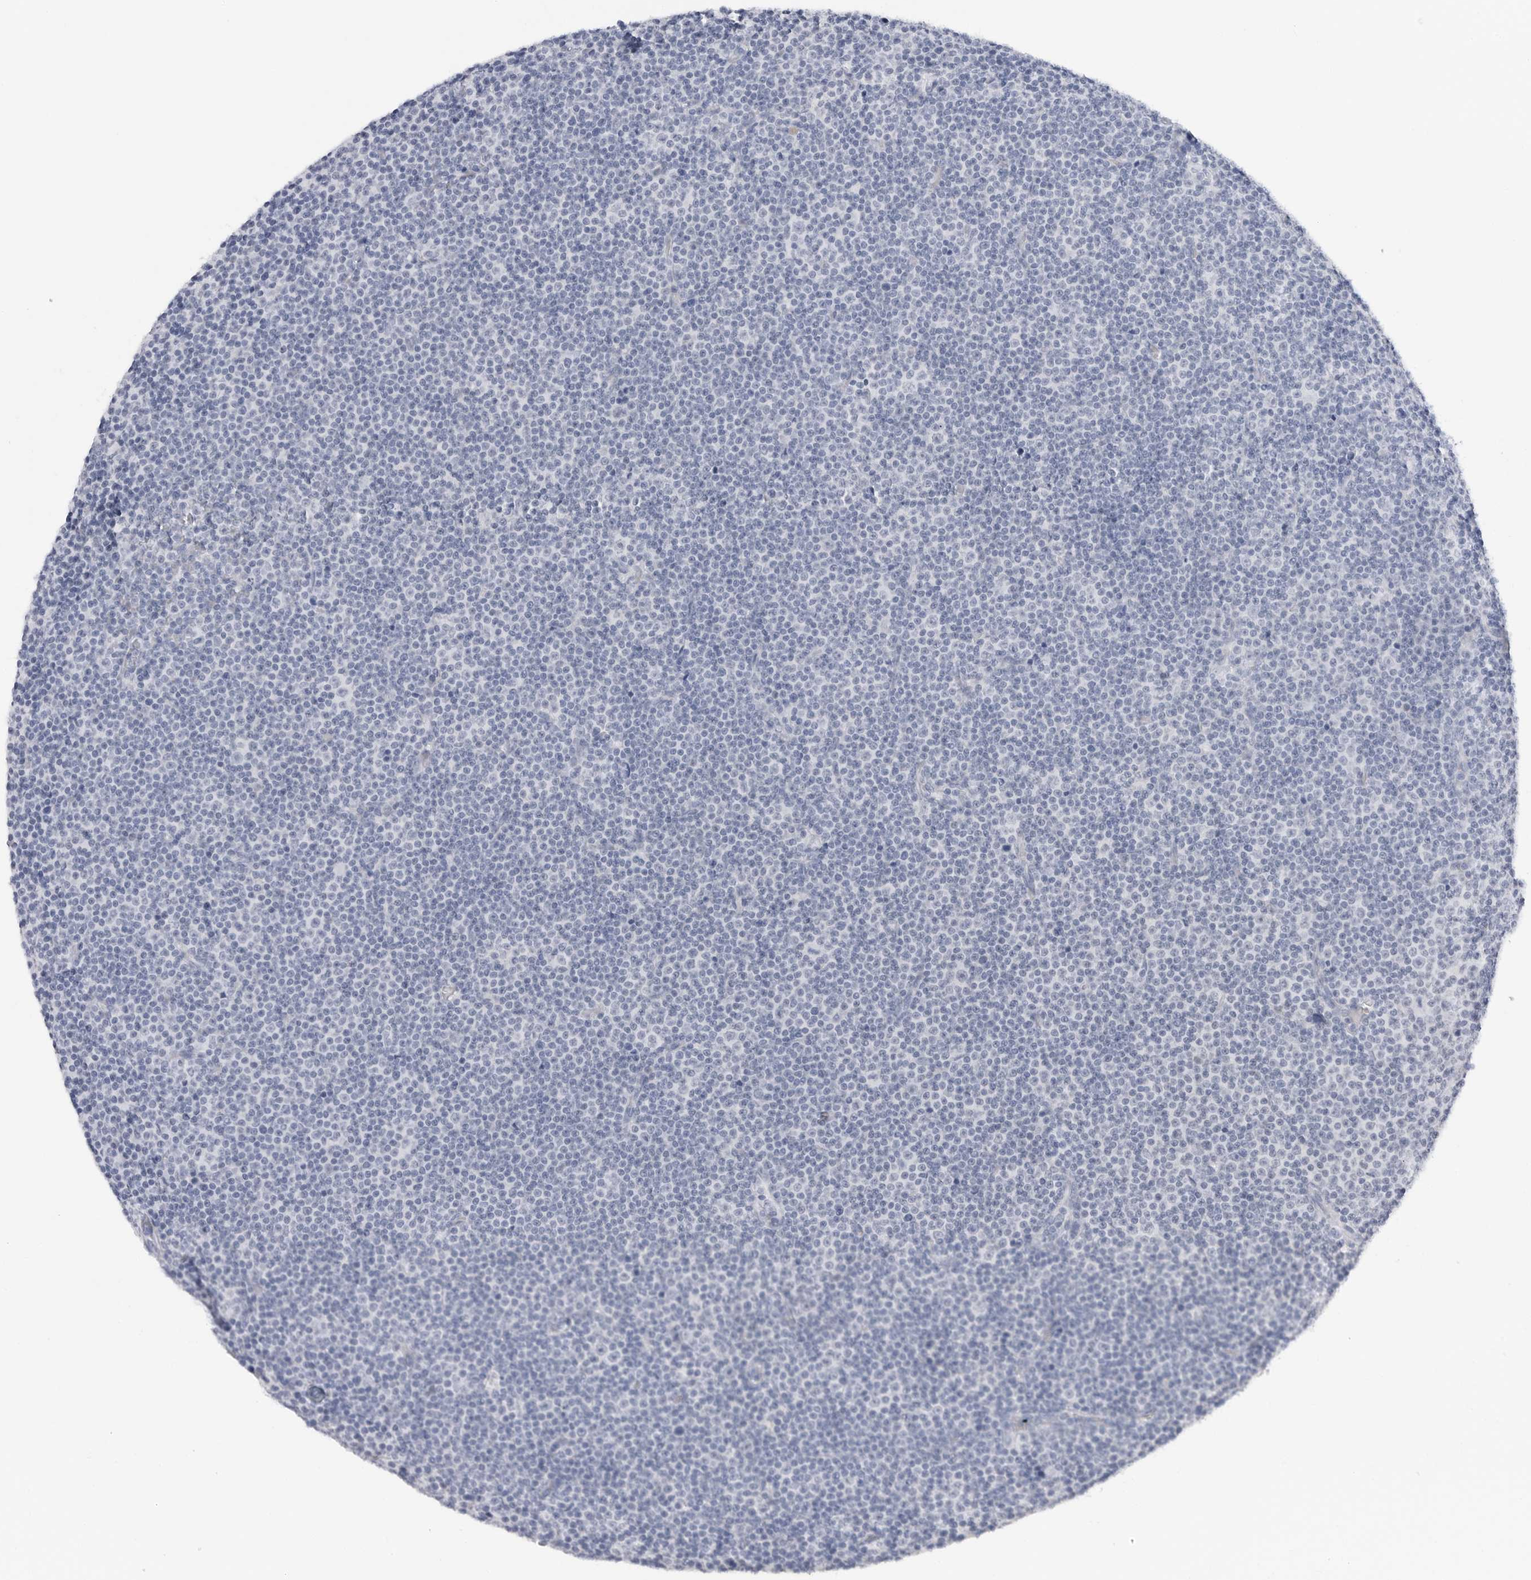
{"staining": {"intensity": "negative", "quantity": "none", "location": "none"}, "tissue": "lymphoma", "cell_type": "Tumor cells", "image_type": "cancer", "snomed": [{"axis": "morphology", "description": "Malignant lymphoma, non-Hodgkin's type, Low grade"}, {"axis": "topography", "description": "Lymph node"}], "caption": "Immunohistochemistry micrograph of human lymphoma stained for a protein (brown), which exhibits no positivity in tumor cells.", "gene": "HSPB7", "patient": {"sex": "female", "age": 67}}